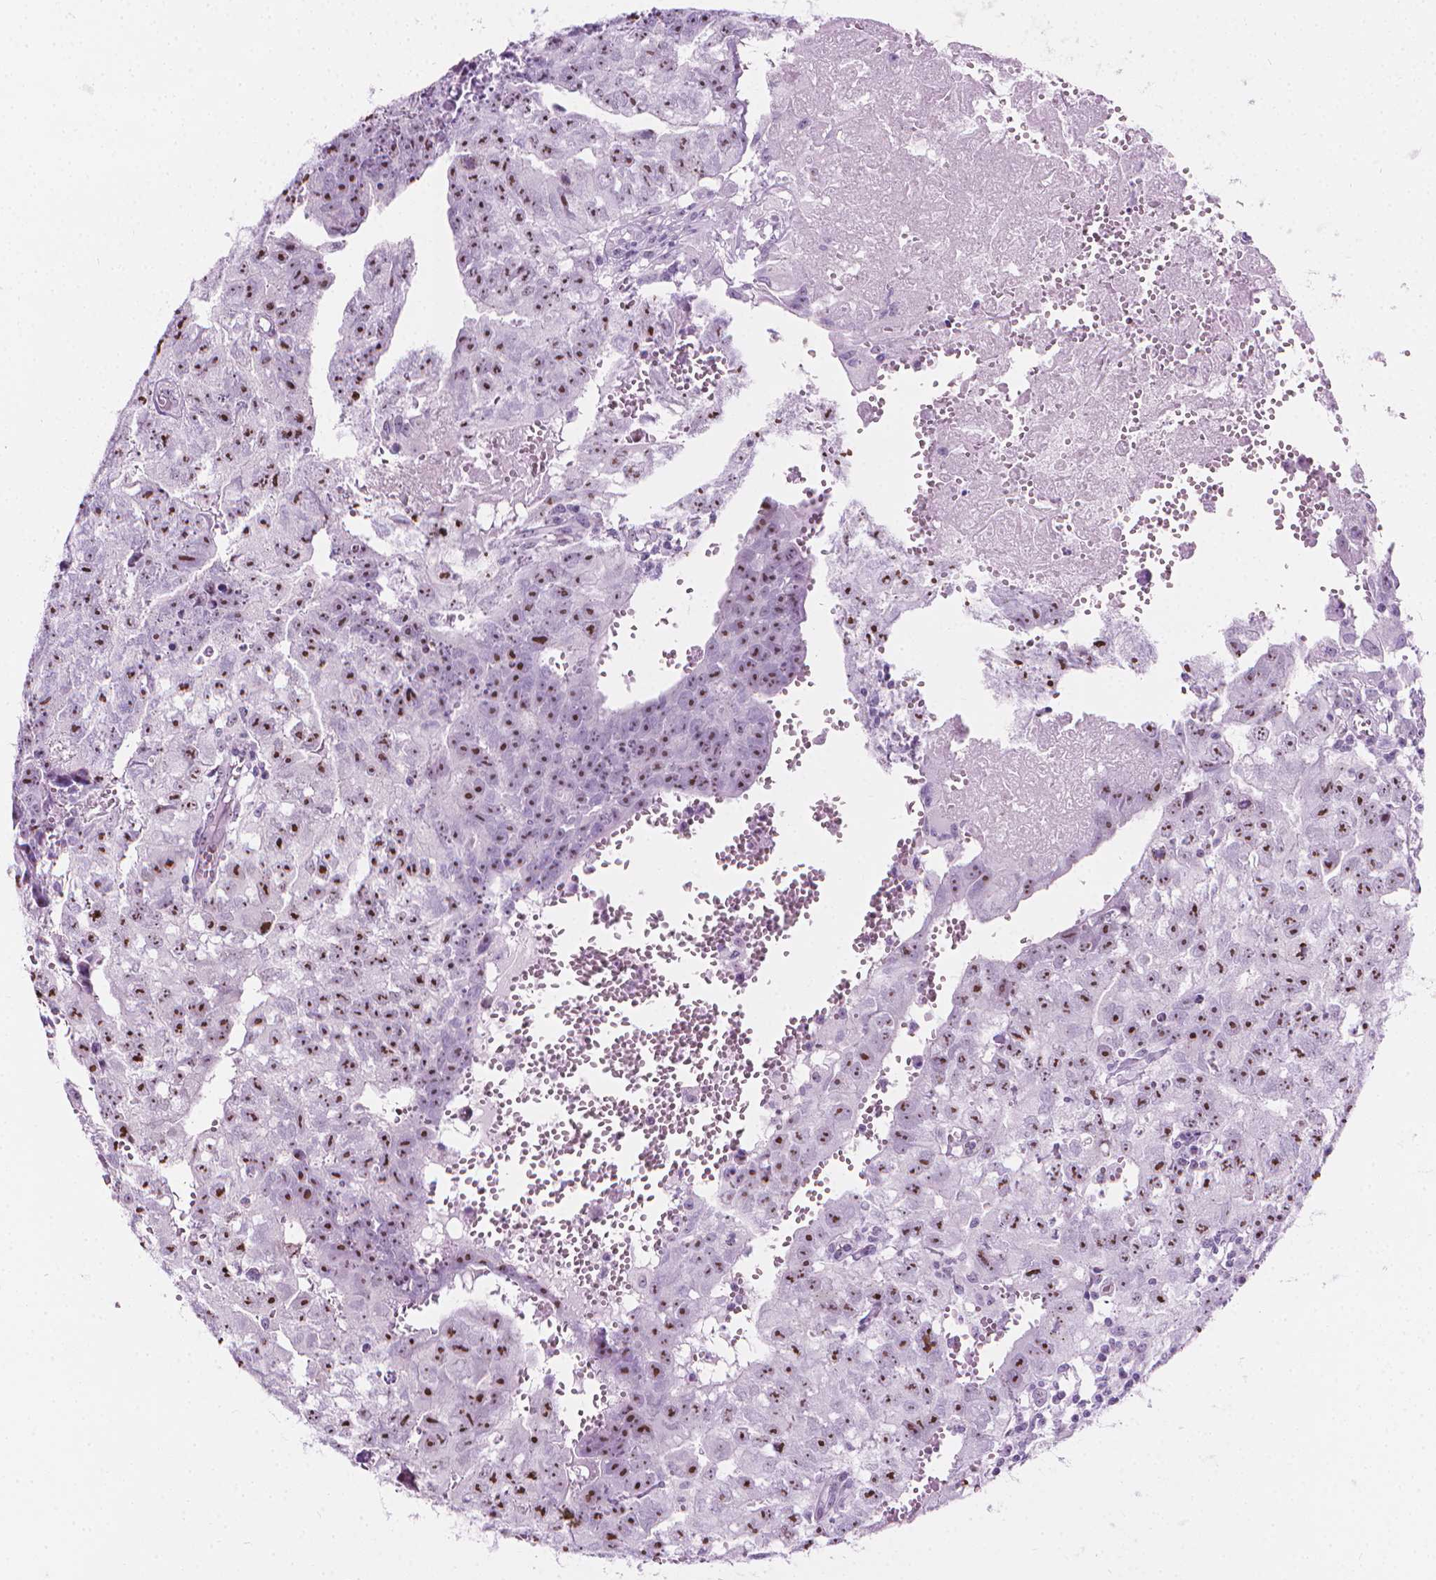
{"staining": {"intensity": "moderate", "quantity": "25%-75%", "location": "nuclear"}, "tissue": "testis cancer", "cell_type": "Tumor cells", "image_type": "cancer", "snomed": [{"axis": "morphology", "description": "Carcinoma, Embryonal, NOS"}, {"axis": "morphology", "description": "Teratoma, malignant, NOS"}, {"axis": "topography", "description": "Testis"}], "caption": "Immunohistochemical staining of testis cancer (embryonal carcinoma) shows medium levels of moderate nuclear staining in approximately 25%-75% of tumor cells. (DAB IHC with brightfield microscopy, high magnification).", "gene": "NOL7", "patient": {"sex": "male", "age": 24}}